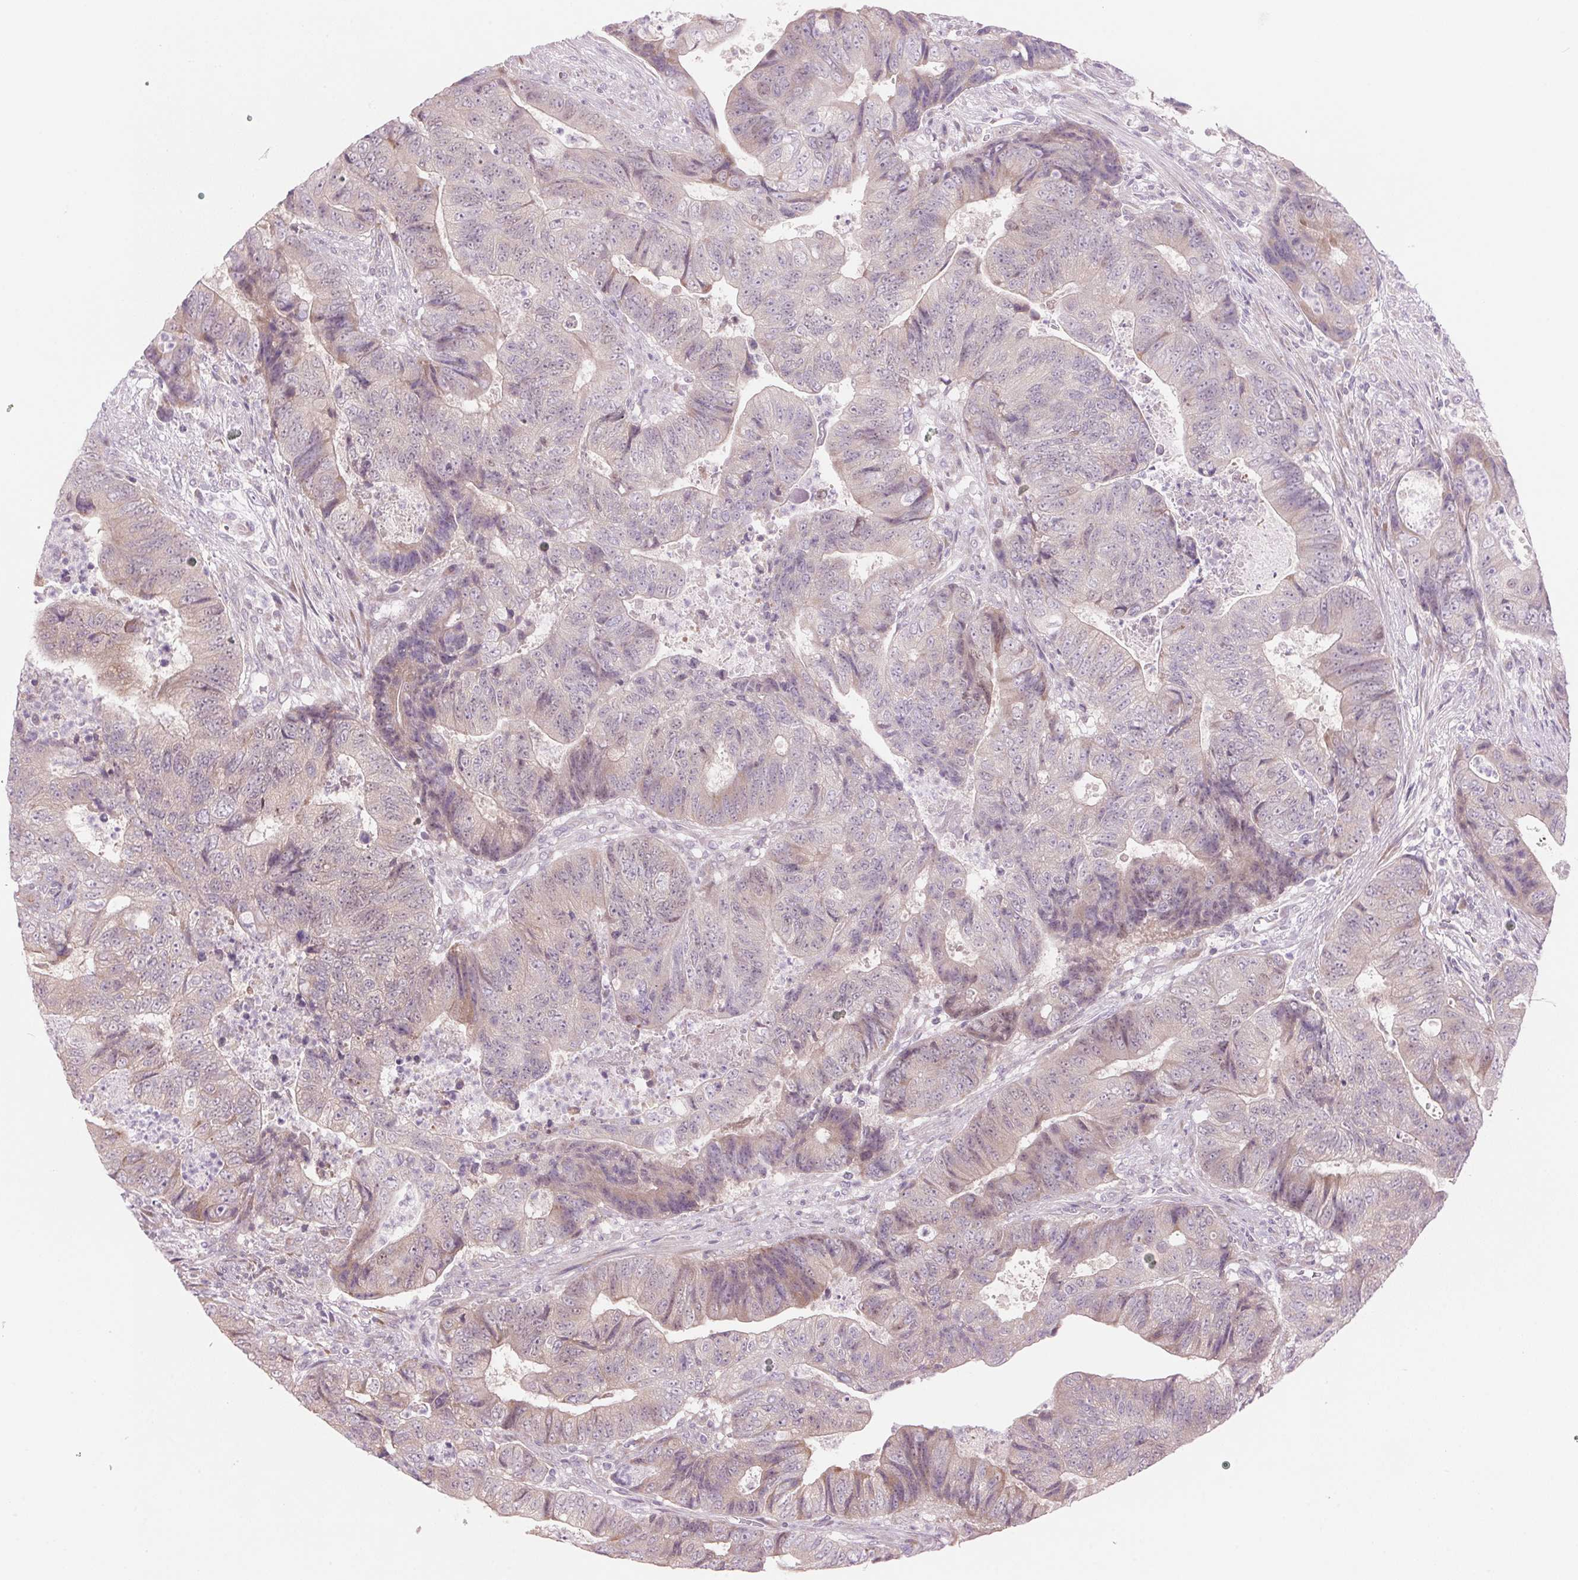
{"staining": {"intensity": "weak", "quantity": "25%-75%", "location": "cytoplasmic/membranous"}, "tissue": "colorectal cancer", "cell_type": "Tumor cells", "image_type": "cancer", "snomed": [{"axis": "morphology", "description": "Normal tissue, NOS"}, {"axis": "morphology", "description": "Adenocarcinoma, NOS"}, {"axis": "topography", "description": "Colon"}], "caption": "Colorectal adenocarcinoma stained with DAB (3,3'-diaminobenzidine) immunohistochemistry (IHC) reveals low levels of weak cytoplasmic/membranous expression in approximately 25%-75% of tumor cells. Nuclei are stained in blue.", "gene": "GNMT", "patient": {"sex": "female", "age": 48}}